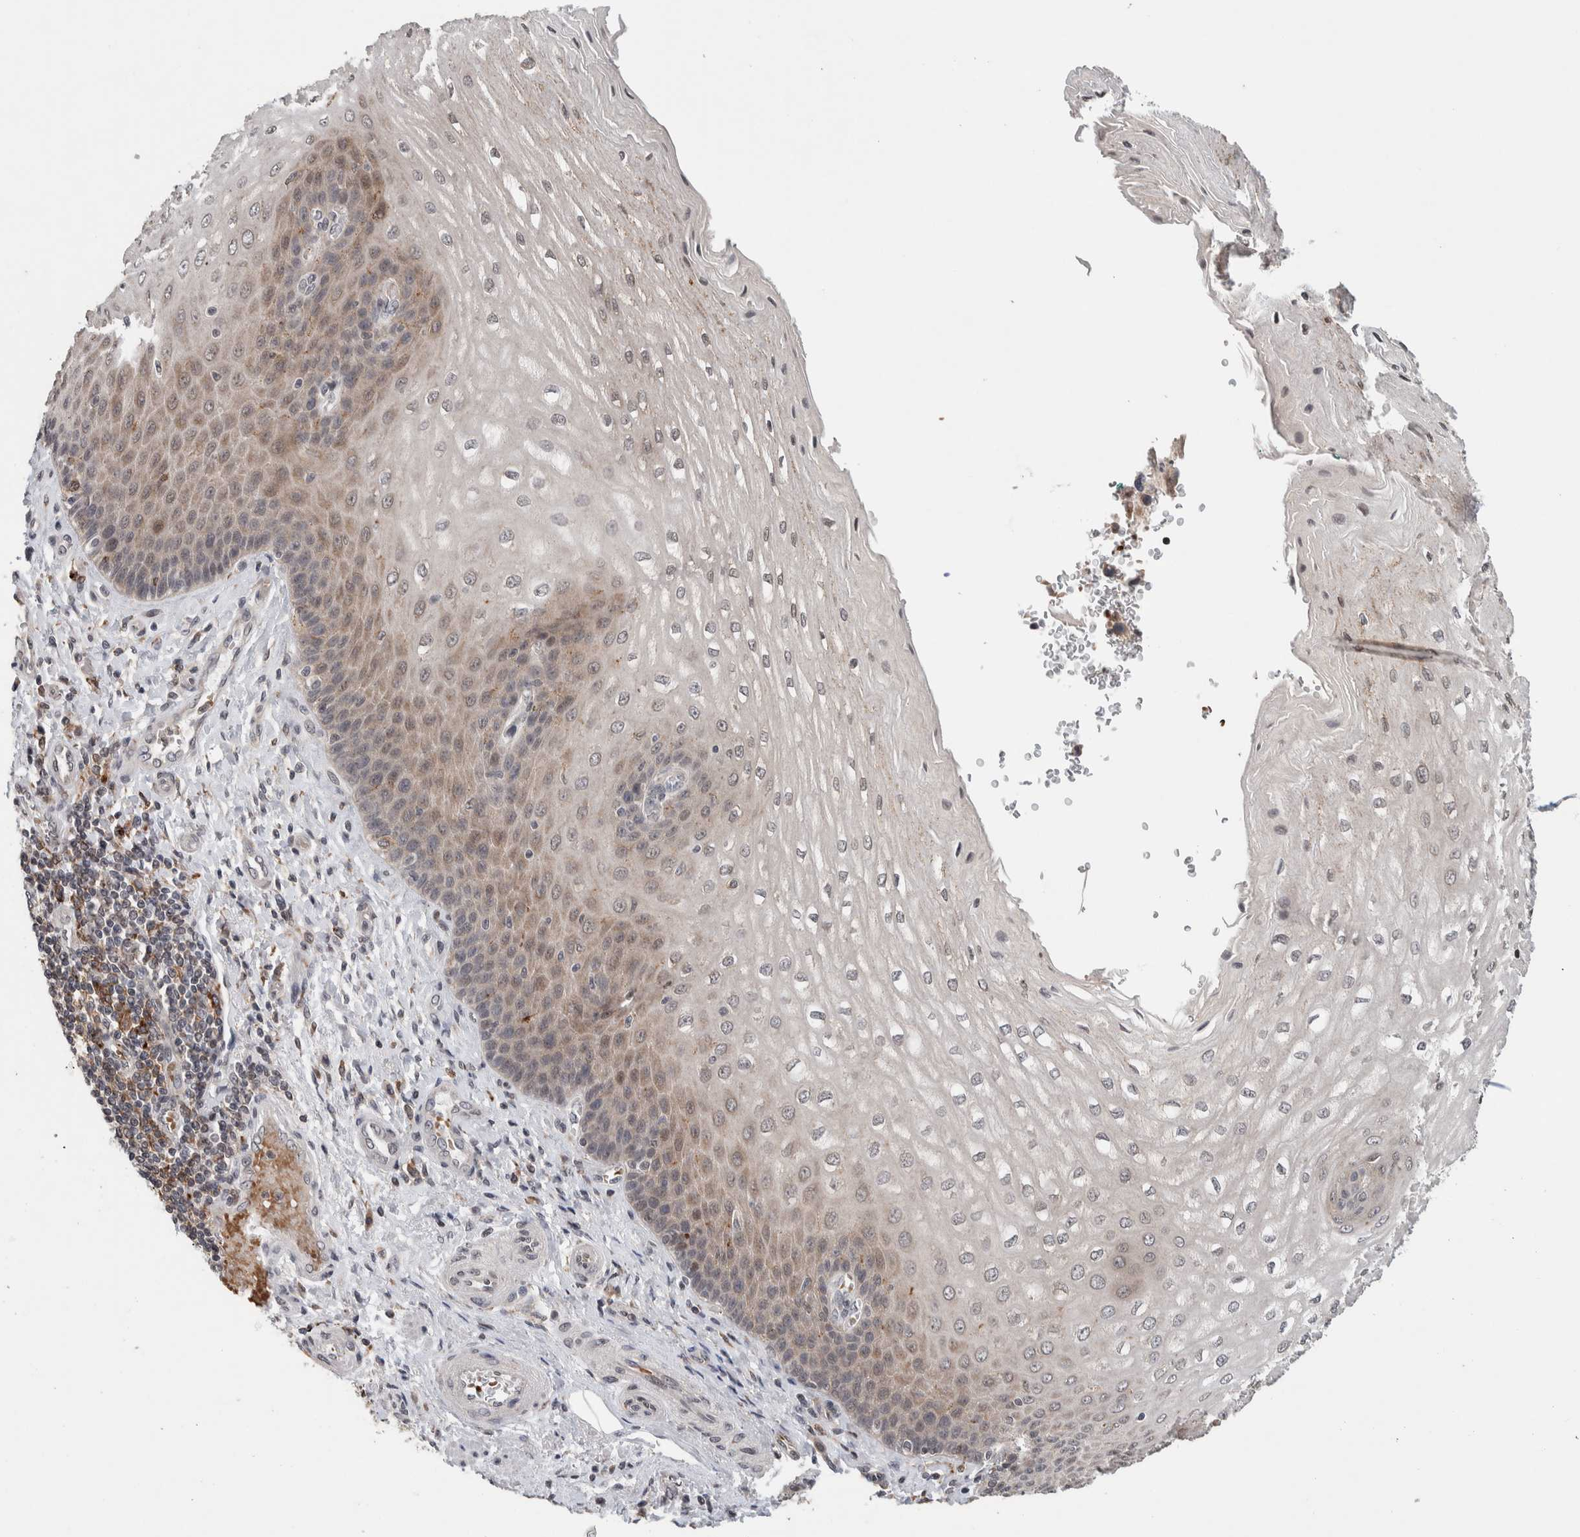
{"staining": {"intensity": "moderate", "quantity": "25%-75%", "location": "cytoplasmic/membranous,nuclear"}, "tissue": "esophagus", "cell_type": "Squamous epithelial cells", "image_type": "normal", "snomed": [{"axis": "morphology", "description": "Normal tissue, NOS"}, {"axis": "topography", "description": "Esophagus"}], "caption": "Immunohistochemistry (IHC) of normal esophagus shows medium levels of moderate cytoplasmic/membranous,nuclear expression in approximately 25%-75% of squamous epithelial cells.", "gene": "KCNK1", "patient": {"sex": "male", "age": 54}}